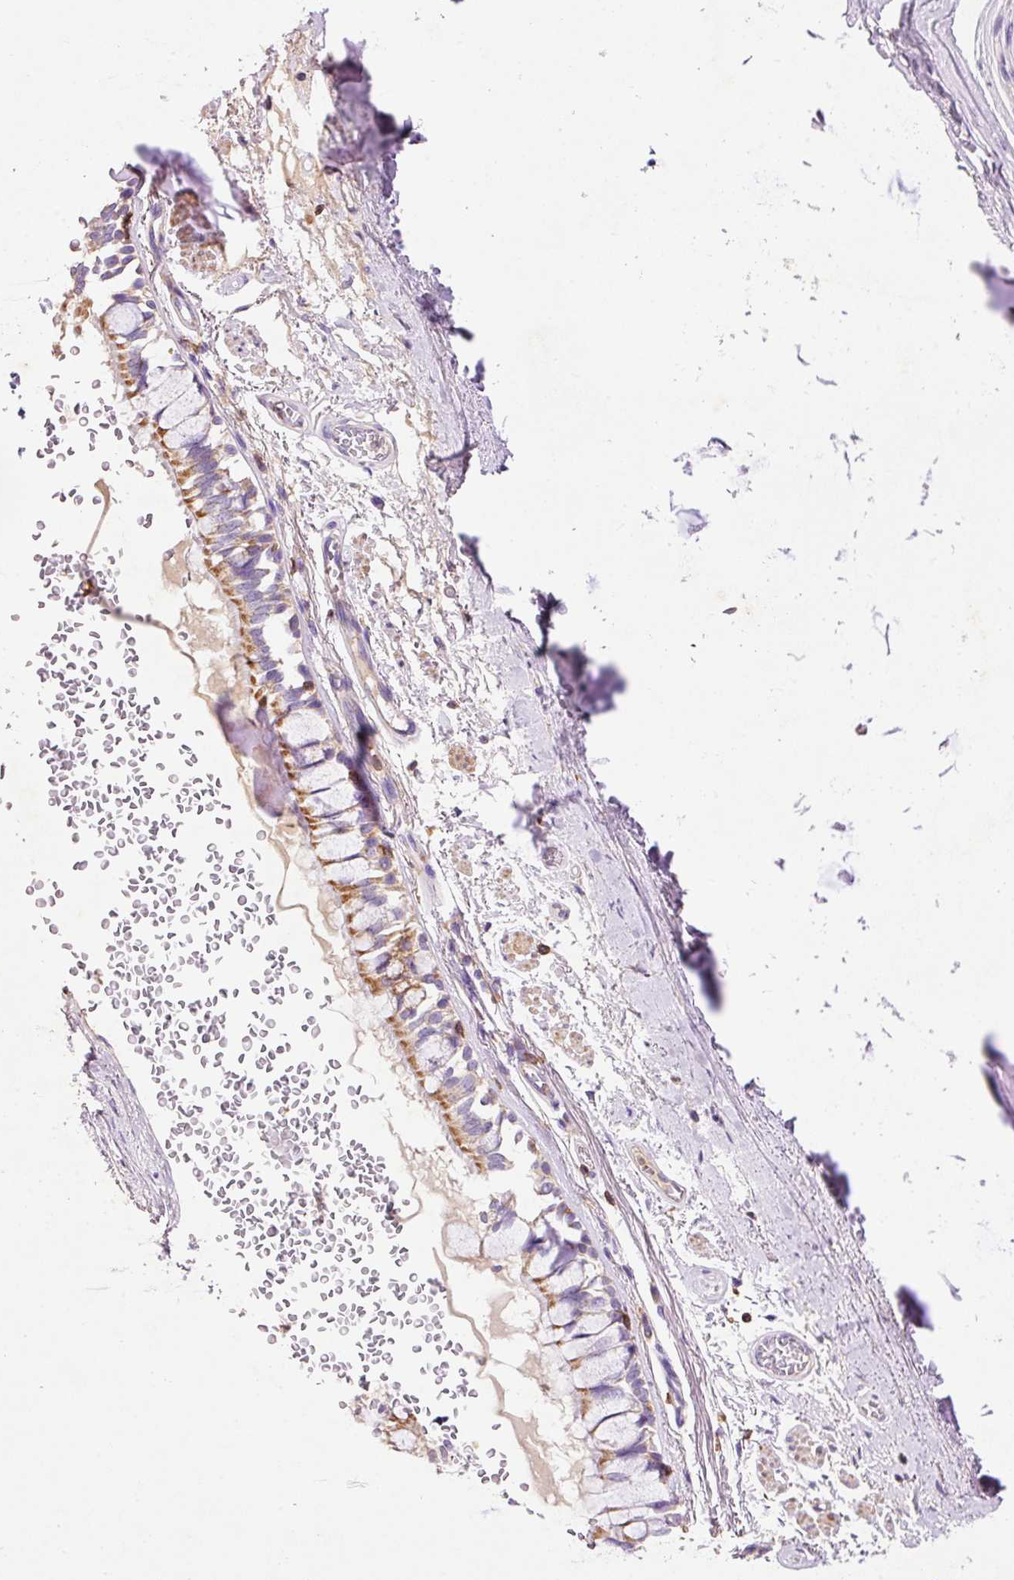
{"staining": {"intensity": "moderate", "quantity": ">75%", "location": "cytoplasmic/membranous"}, "tissue": "bronchus", "cell_type": "Respiratory epithelial cells", "image_type": "normal", "snomed": [{"axis": "morphology", "description": "Normal tissue, NOS"}, {"axis": "topography", "description": "Bronchus"}], "caption": "Respiratory epithelial cells reveal medium levels of moderate cytoplasmic/membranous positivity in about >75% of cells in normal human bronchus.", "gene": "IMMT", "patient": {"sex": "male", "age": 70}}